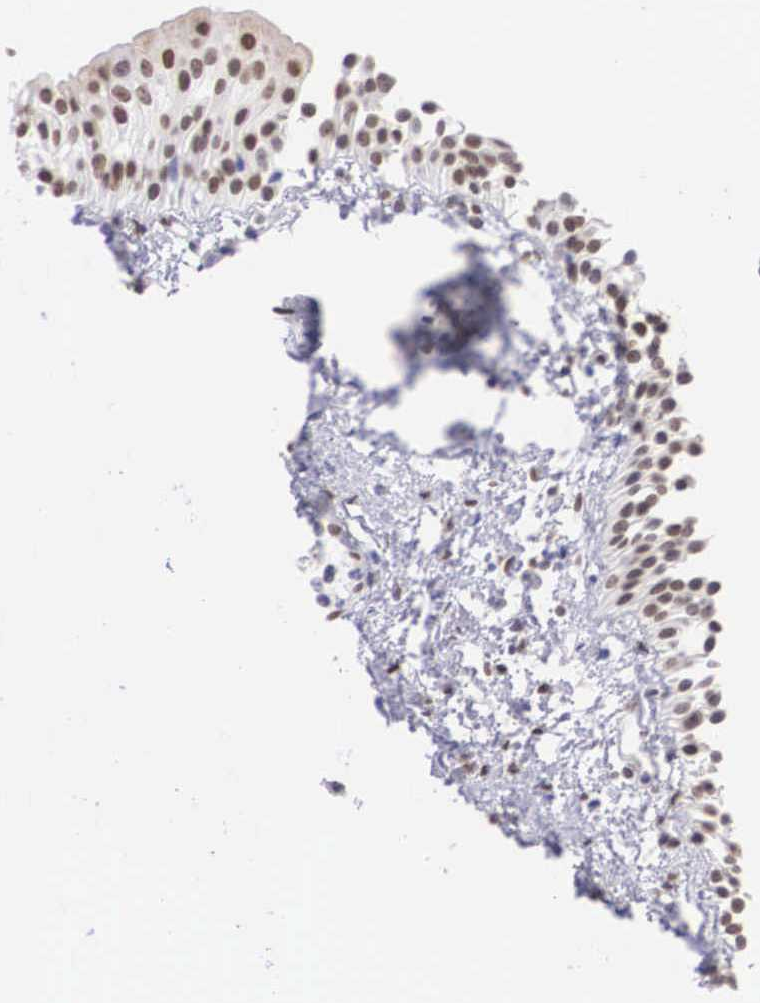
{"staining": {"intensity": "moderate", "quantity": ">75%", "location": "nuclear"}, "tissue": "urinary bladder", "cell_type": "Urothelial cells", "image_type": "normal", "snomed": [{"axis": "morphology", "description": "Normal tissue, NOS"}, {"axis": "topography", "description": "Urinary bladder"}], "caption": "Protein expression by immunohistochemistry displays moderate nuclear positivity in approximately >75% of urothelial cells in benign urinary bladder.", "gene": "HMGN5", "patient": {"sex": "male", "age": 48}}